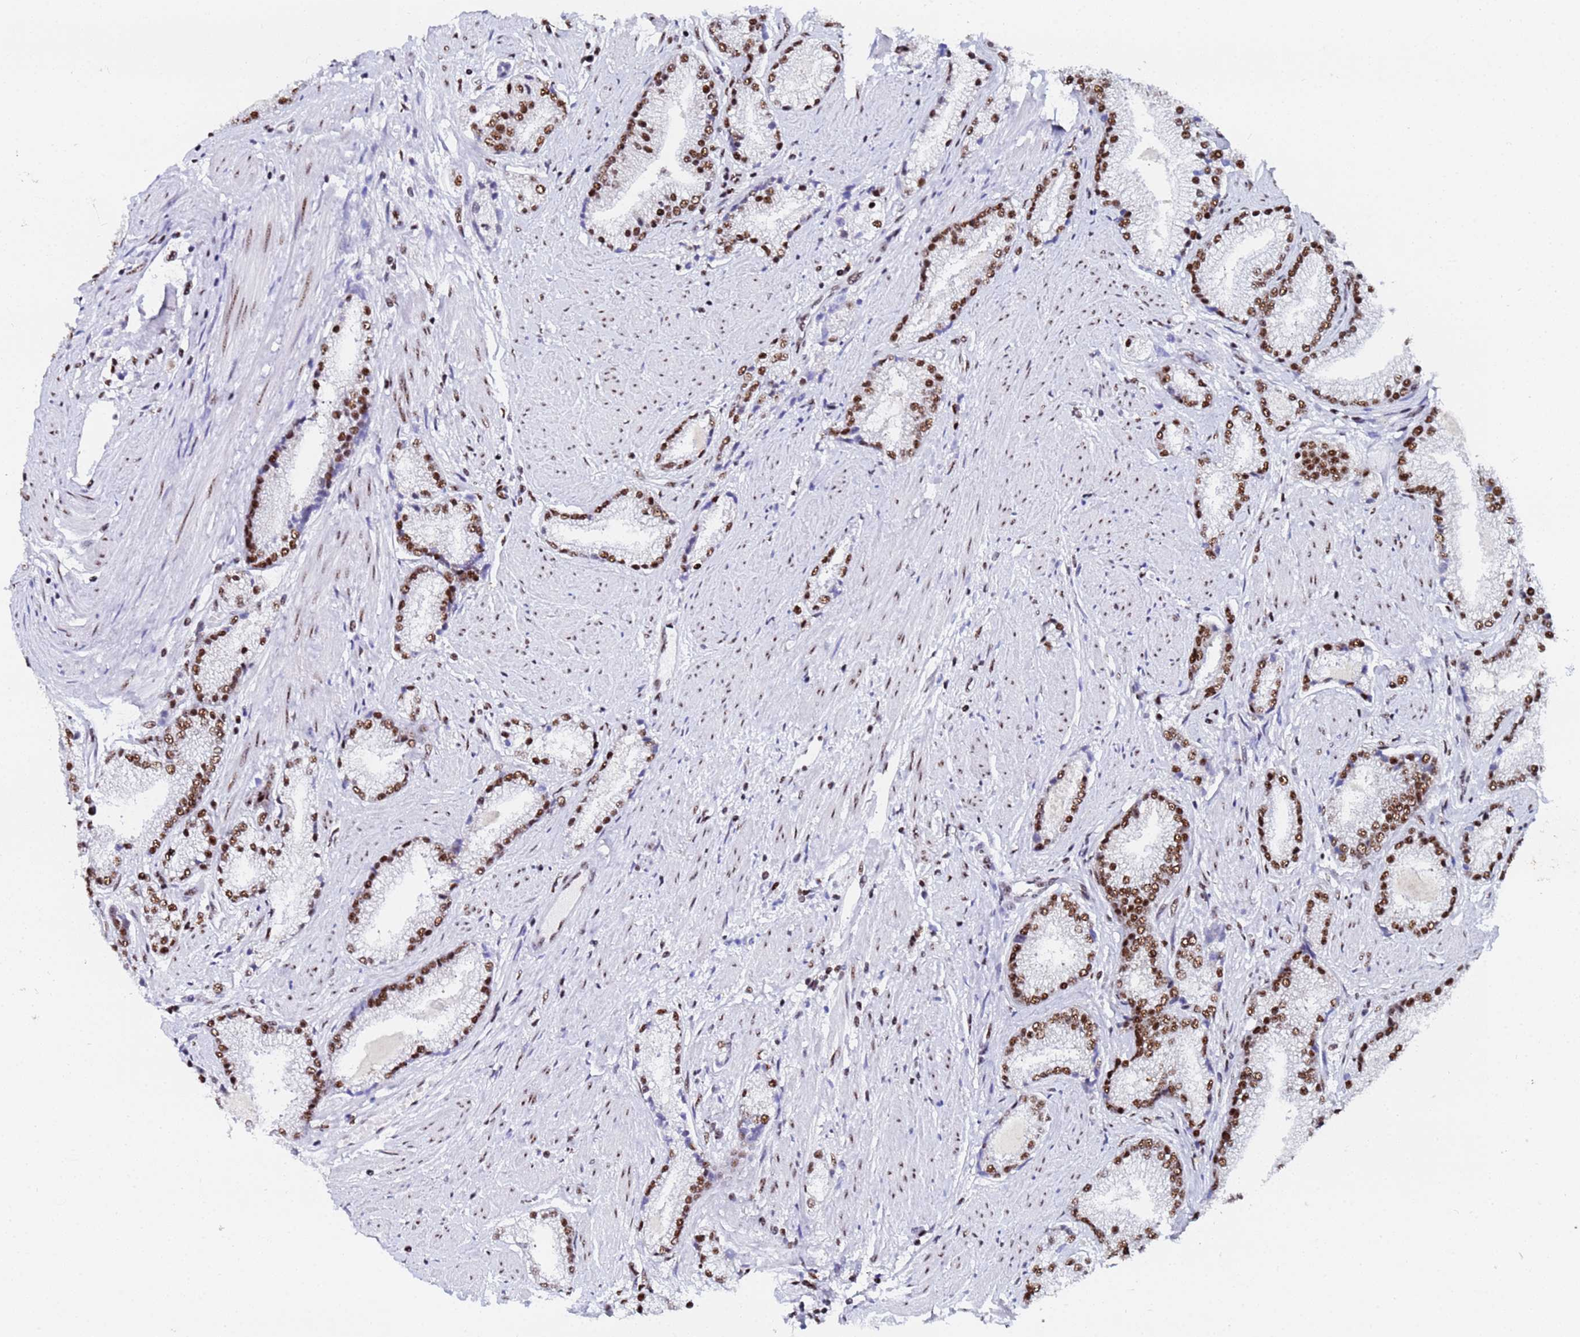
{"staining": {"intensity": "strong", "quantity": ">75%", "location": "nuclear"}, "tissue": "prostate cancer", "cell_type": "Tumor cells", "image_type": "cancer", "snomed": [{"axis": "morphology", "description": "Adenocarcinoma, High grade"}, {"axis": "topography", "description": "Prostate"}], "caption": "A high amount of strong nuclear staining is seen in about >75% of tumor cells in prostate cancer tissue.", "gene": "SNRPA1", "patient": {"sex": "male", "age": 67}}